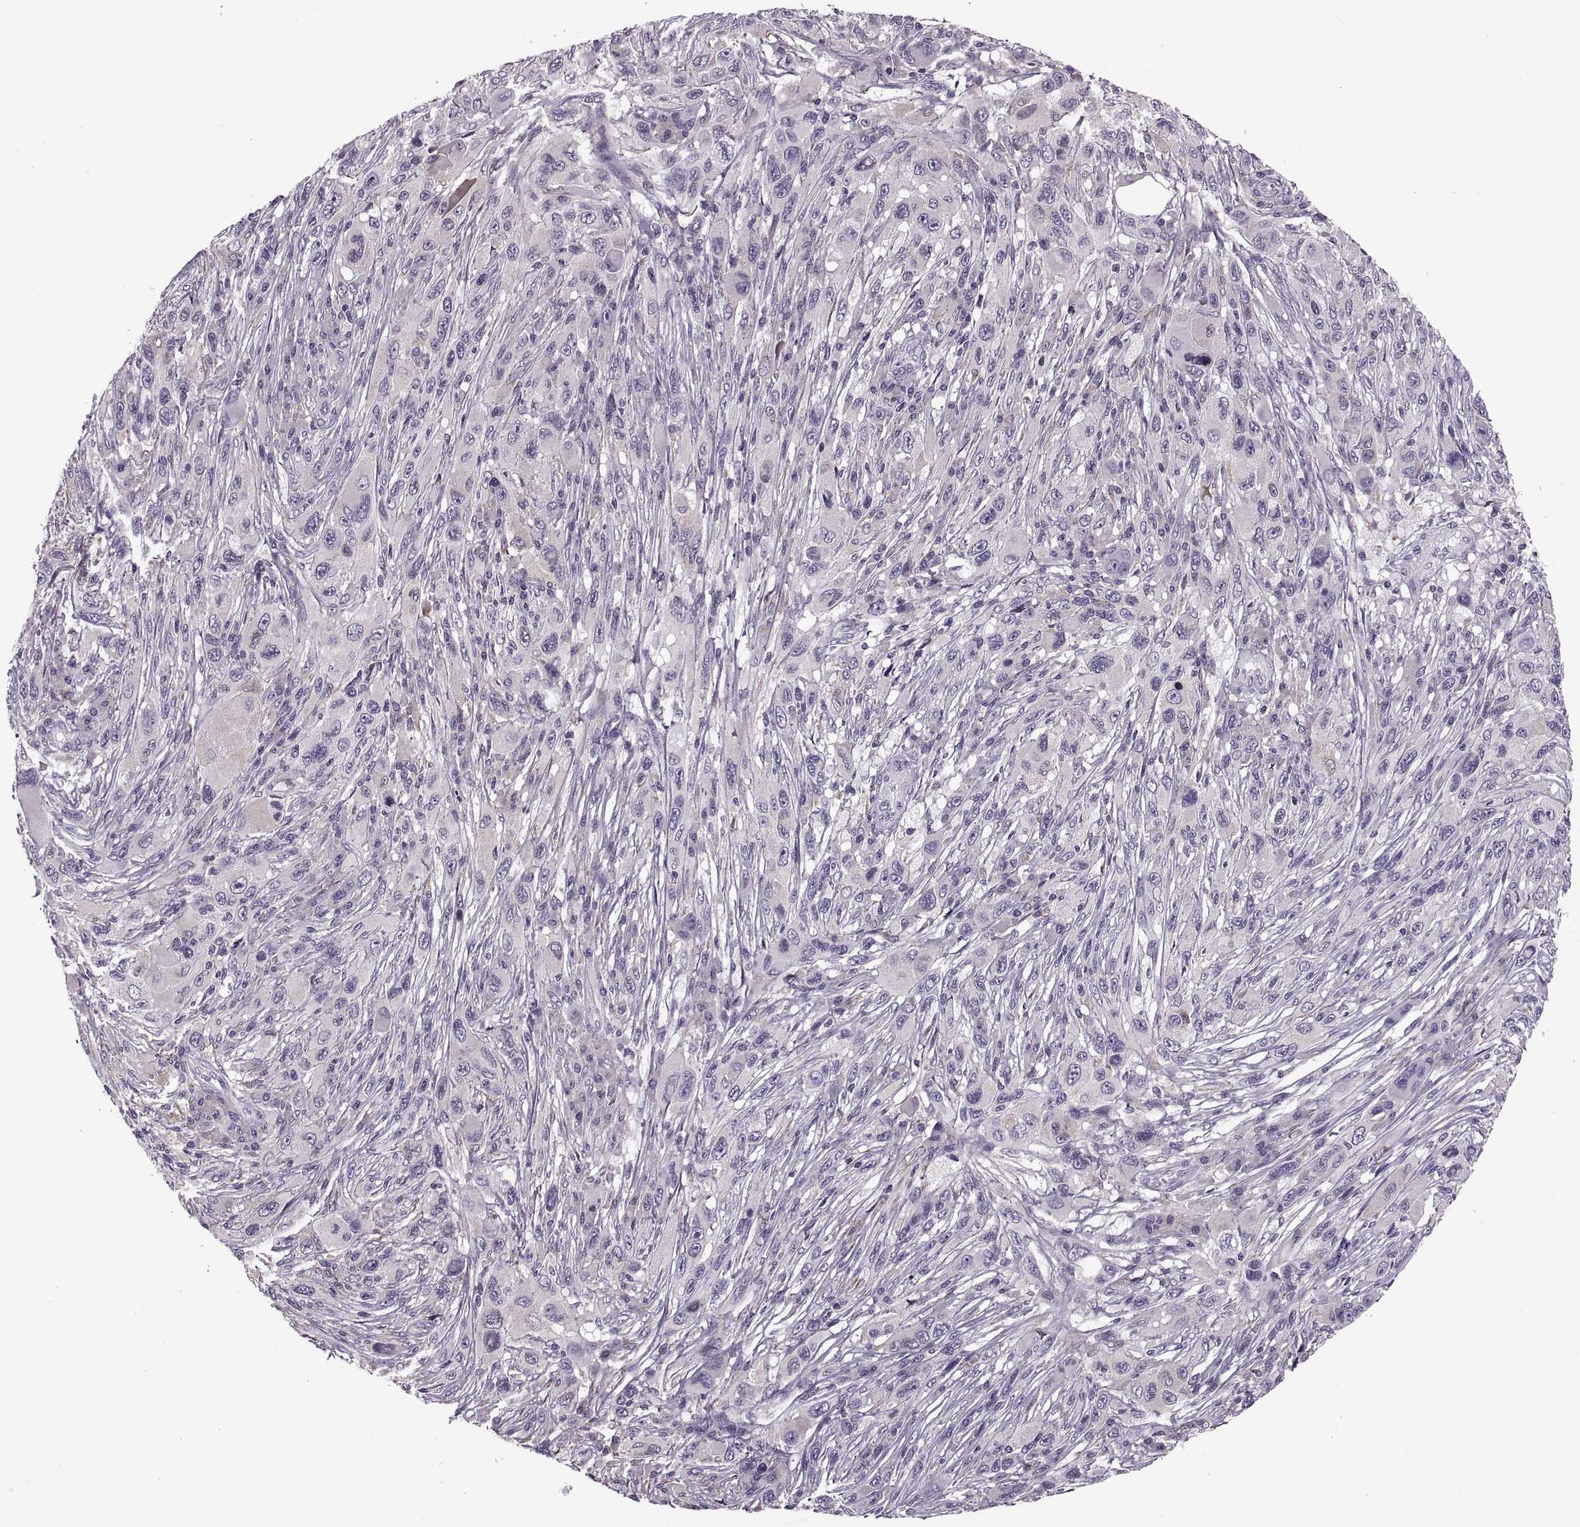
{"staining": {"intensity": "negative", "quantity": "none", "location": "none"}, "tissue": "melanoma", "cell_type": "Tumor cells", "image_type": "cancer", "snomed": [{"axis": "morphology", "description": "Malignant melanoma, NOS"}, {"axis": "topography", "description": "Skin"}], "caption": "A micrograph of human malignant melanoma is negative for staining in tumor cells.", "gene": "LETM2", "patient": {"sex": "male", "age": 53}}